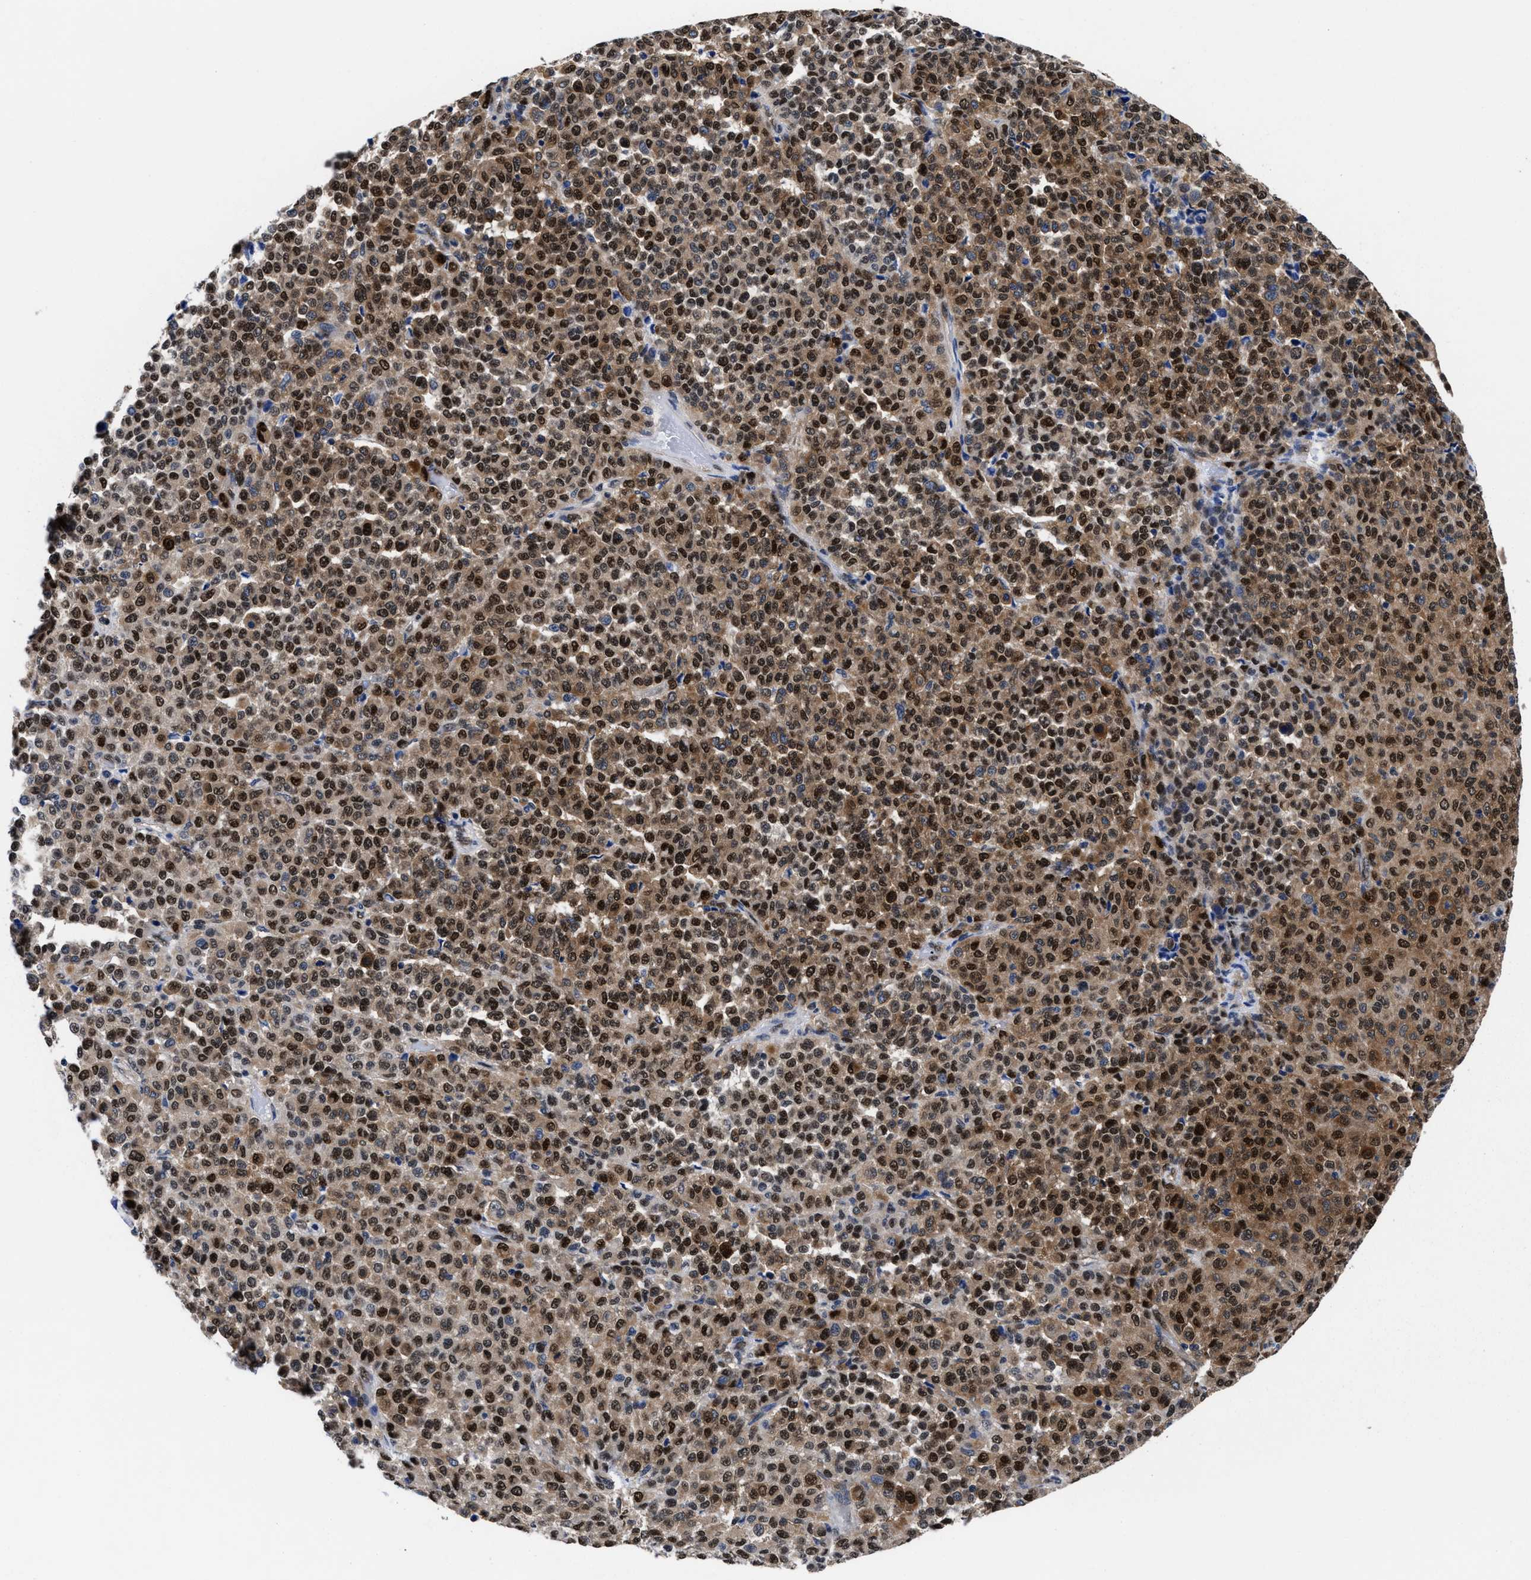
{"staining": {"intensity": "strong", "quantity": ">75%", "location": "cytoplasmic/membranous,nuclear"}, "tissue": "melanoma", "cell_type": "Tumor cells", "image_type": "cancer", "snomed": [{"axis": "morphology", "description": "Malignant melanoma, Metastatic site"}, {"axis": "topography", "description": "Pancreas"}], "caption": "Melanoma stained with DAB immunohistochemistry displays high levels of strong cytoplasmic/membranous and nuclear staining in about >75% of tumor cells. (DAB = brown stain, brightfield microscopy at high magnification).", "gene": "ACLY", "patient": {"sex": "female", "age": 30}}